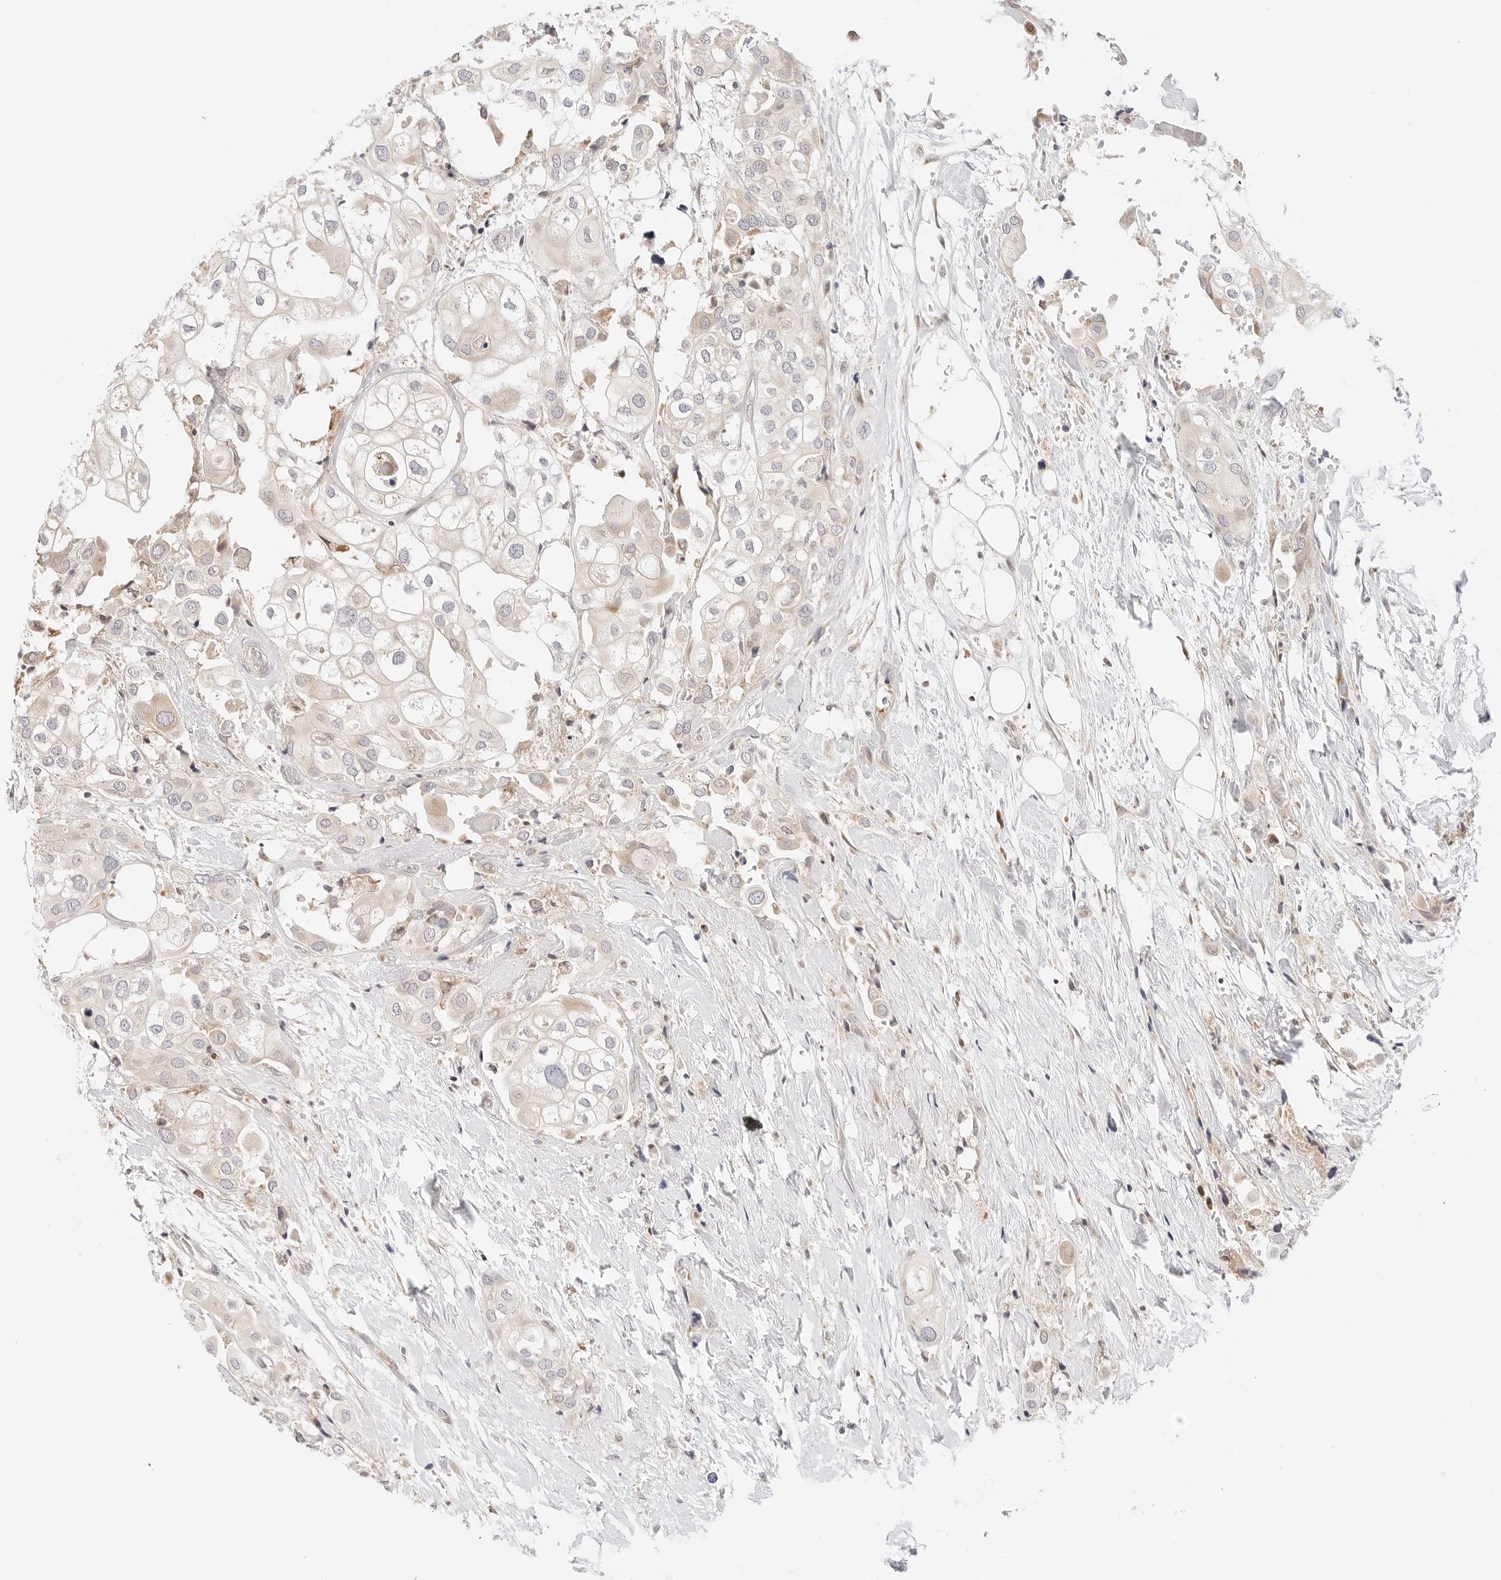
{"staining": {"intensity": "weak", "quantity": "<25%", "location": "cytoplasmic/membranous"}, "tissue": "urothelial cancer", "cell_type": "Tumor cells", "image_type": "cancer", "snomed": [{"axis": "morphology", "description": "Urothelial carcinoma, High grade"}, {"axis": "topography", "description": "Urinary bladder"}], "caption": "An image of human urothelial carcinoma (high-grade) is negative for staining in tumor cells.", "gene": "ERO1B", "patient": {"sex": "male", "age": 64}}